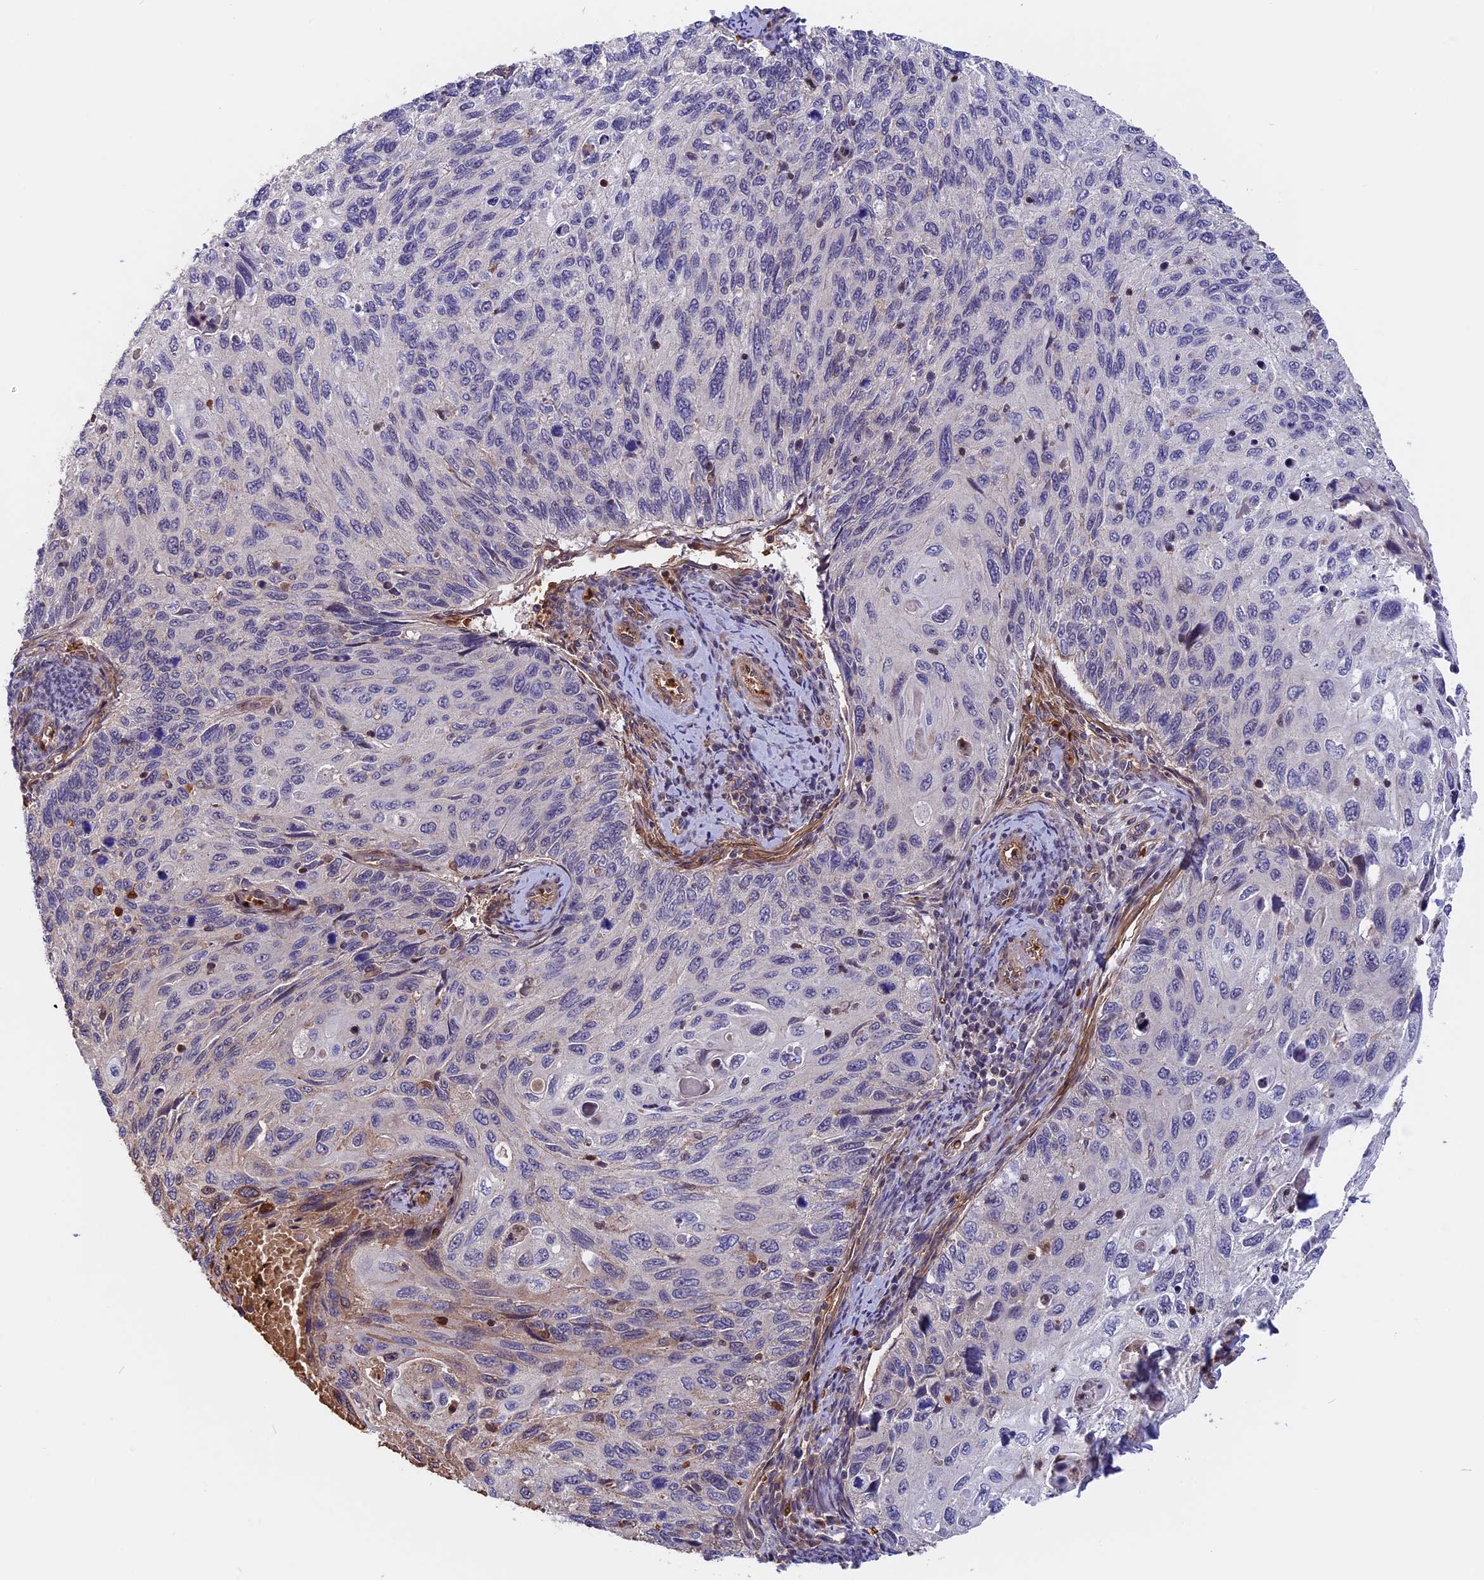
{"staining": {"intensity": "negative", "quantity": "none", "location": "none"}, "tissue": "cervical cancer", "cell_type": "Tumor cells", "image_type": "cancer", "snomed": [{"axis": "morphology", "description": "Squamous cell carcinoma, NOS"}, {"axis": "topography", "description": "Cervix"}], "caption": "Immunohistochemical staining of cervical squamous cell carcinoma demonstrates no significant staining in tumor cells.", "gene": "ZC3H10", "patient": {"sex": "female", "age": 70}}